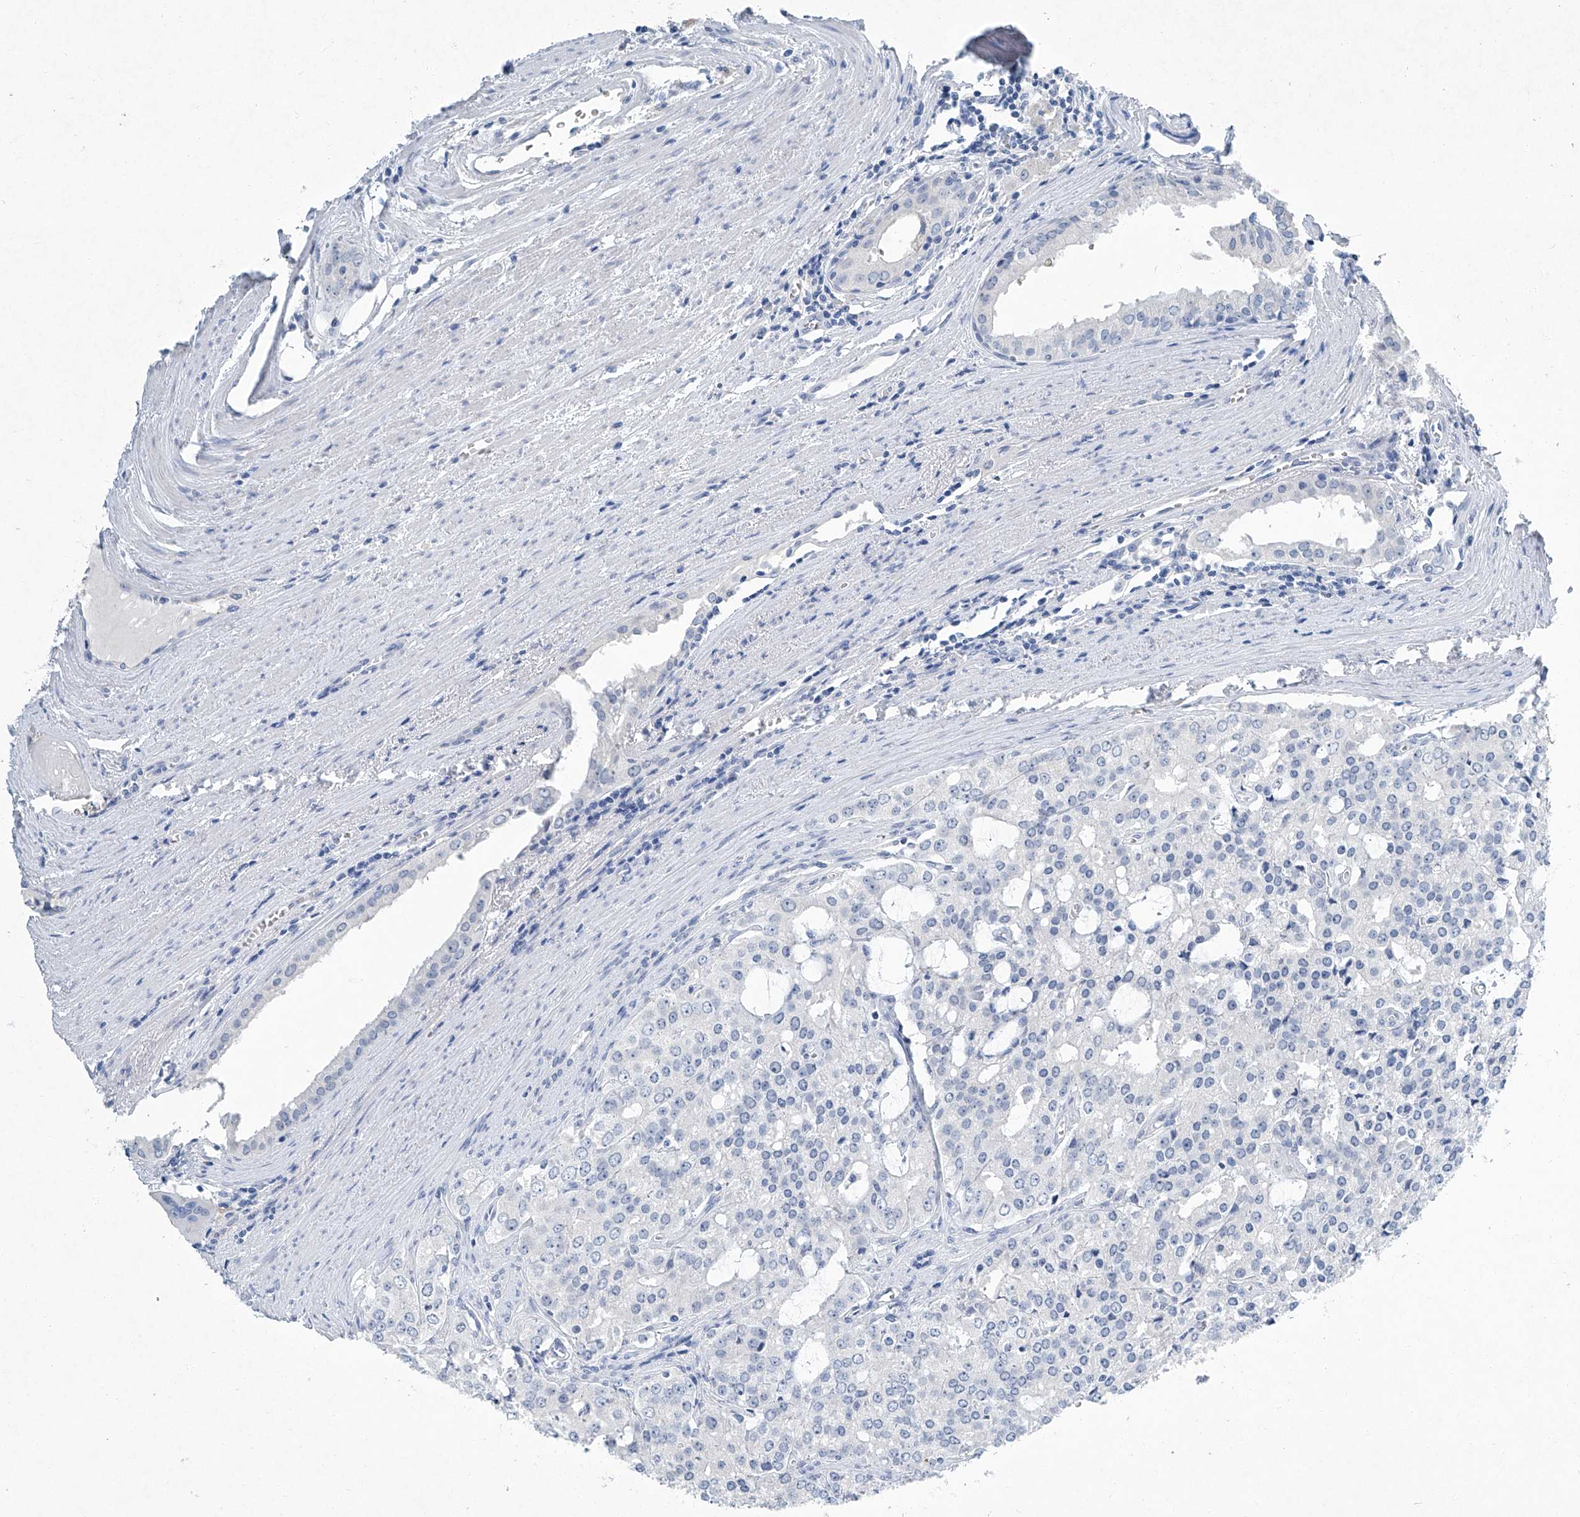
{"staining": {"intensity": "negative", "quantity": "none", "location": "none"}, "tissue": "prostate cancer", "cell_type": "Tumor cells", "image_type": "cancer", "snomed": [{"axis": "morphology", "description": "Adenocarcinoma, High grade"}, {"axis": "topography", "description": "Prostate"}], "caption": "Immunohistochemical staining of prostate cancer (adenocarcinoma (high-grade)) exhibits no significant staining in tumor cells.", "gene": "CYP2A7", "patient": {"sex": "male", "age": 68}}